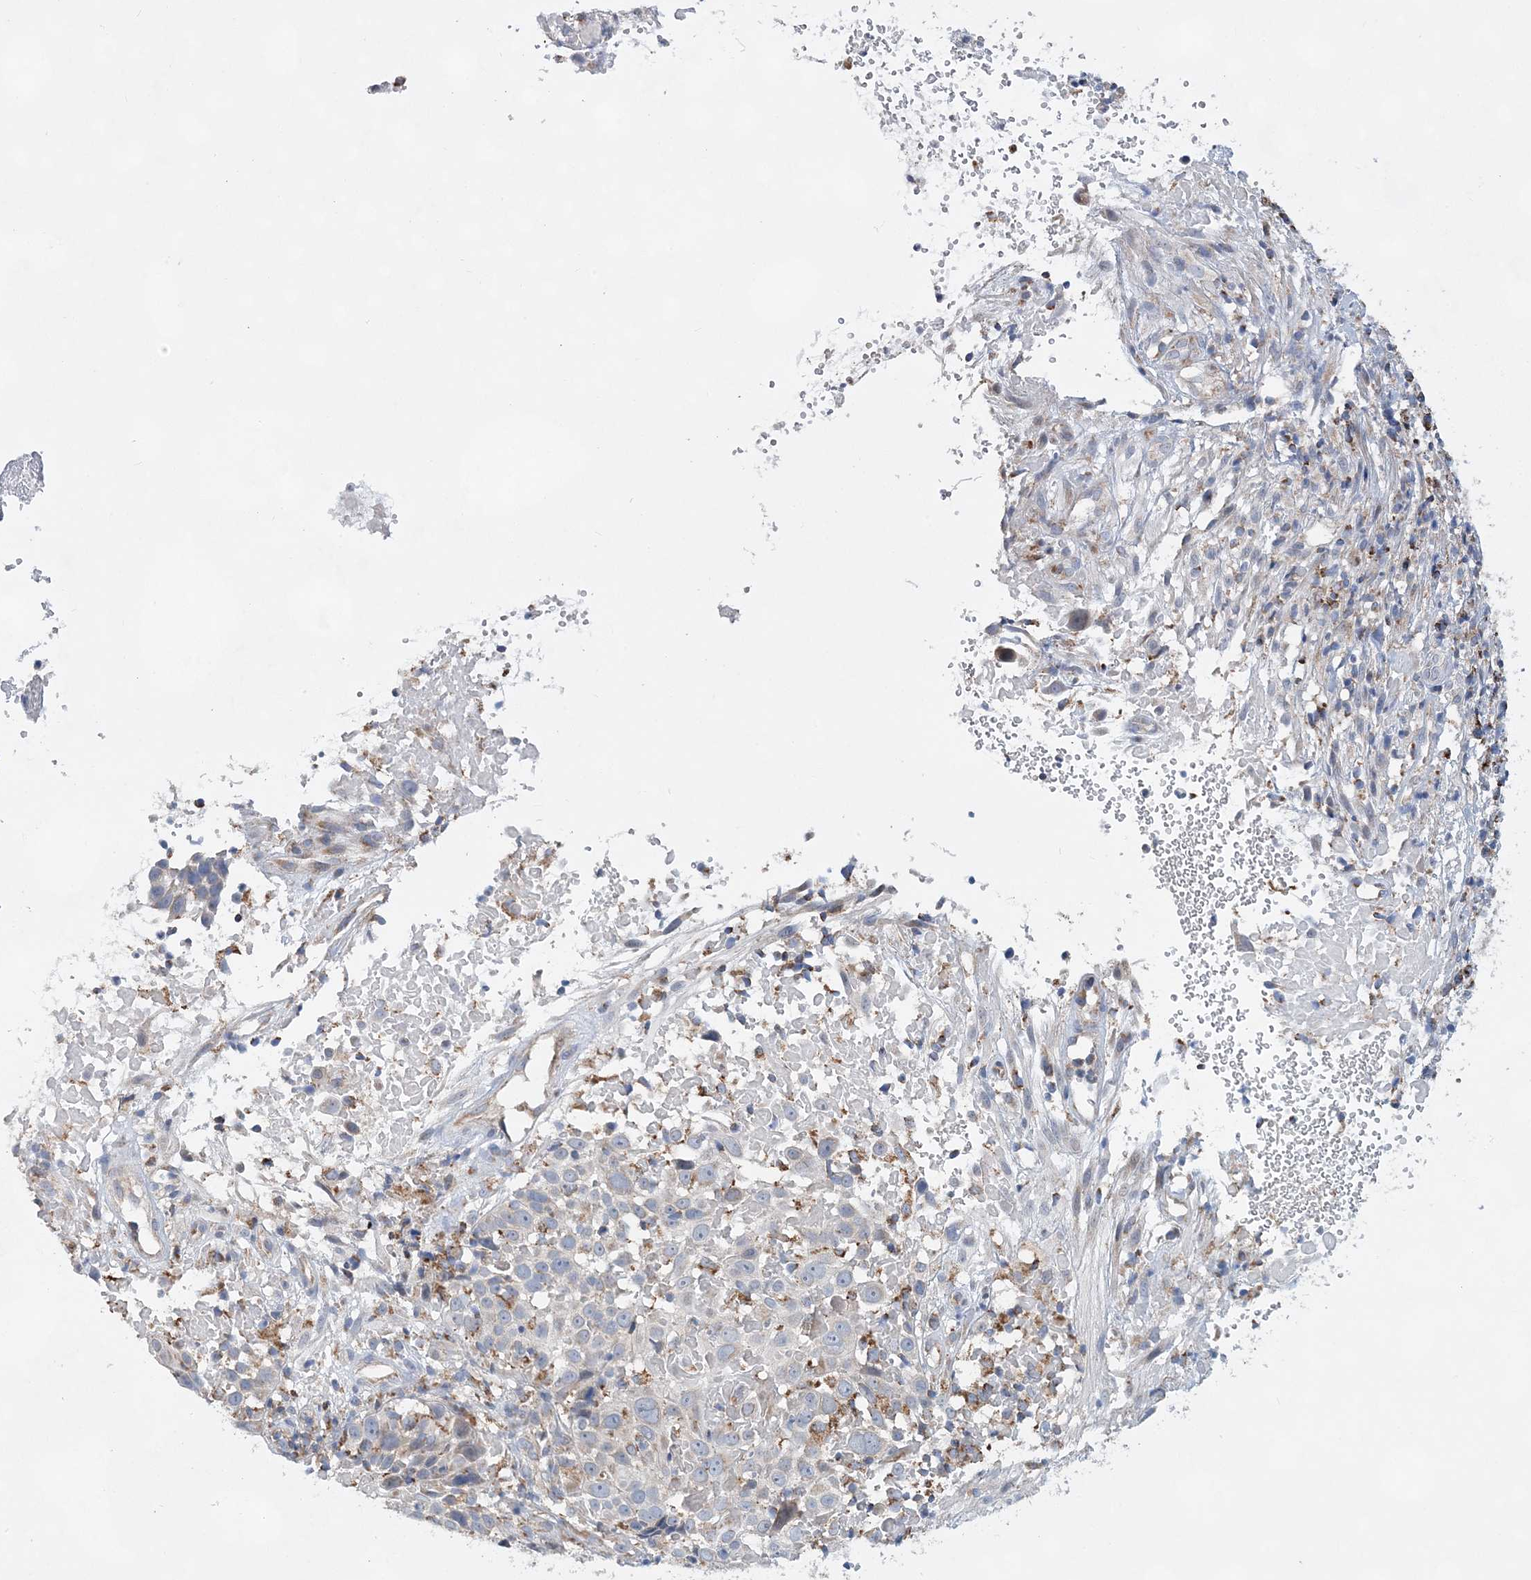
{"staining": {"intensity": "negative", "quantity": "none", "location": "none"}, "tissue": "cervical cancer", "cell_type": "Tumor cells", "image_type": "cancer", "snomed": [{"axis": "morphology", "description": "Squamous cell carcinoma, NOS"}, {"axis": "topography", "description": "Cervix"}], "caption": "This is an immunohistochemistry (IHC) image of human cervical cancer. There is no expression in tumor cells.", "gene": "TRAPPC13", "patient": {"sex": "female", "age": 74}}